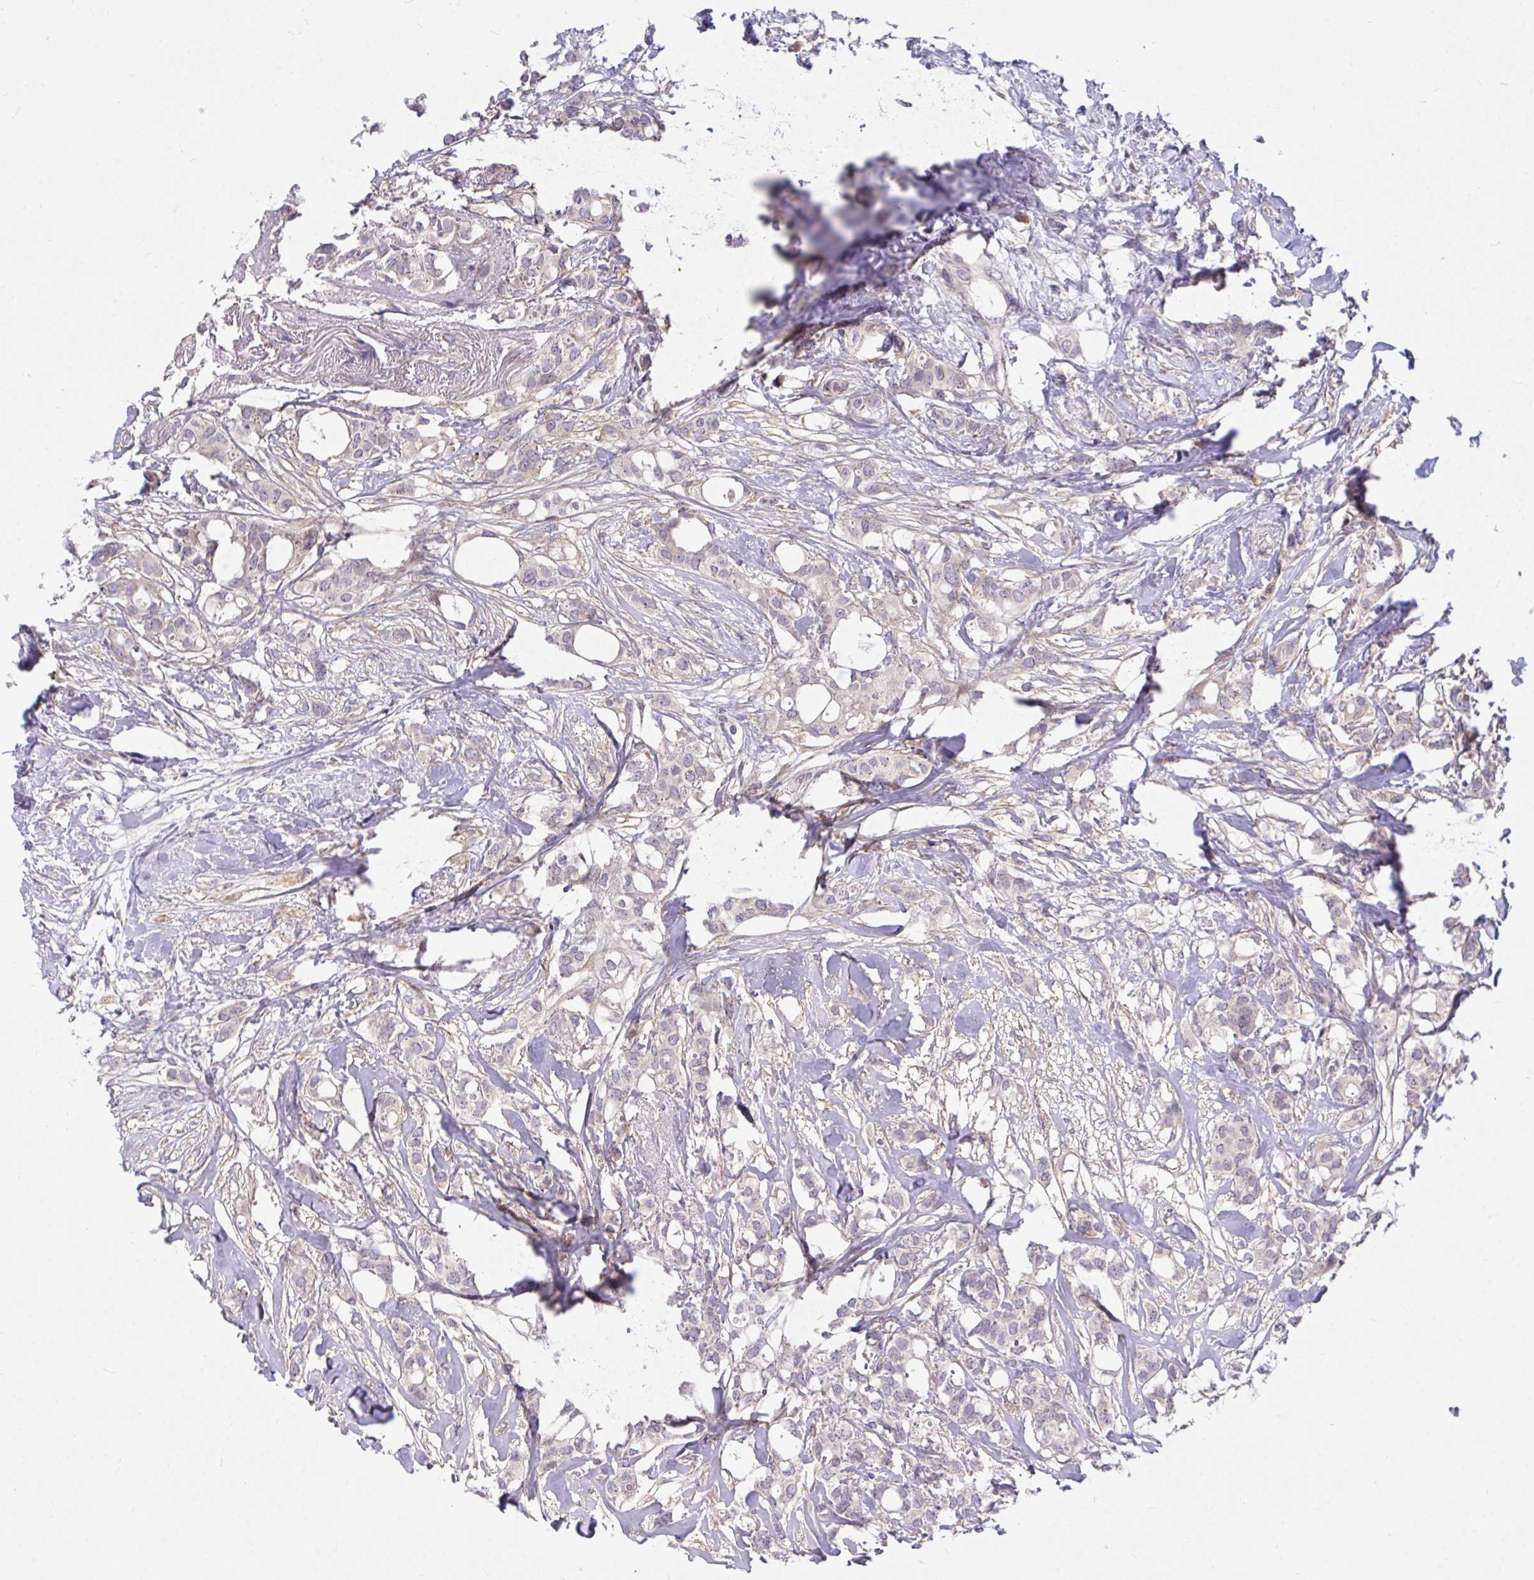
{"staining": {"intensity": "negative", "quantity": "none", "location": "none"}, "tissue": "breast cancer", "cell_type": "Tumor cells", "image_type": "cancer", "snomed": [{"axis": "morphology", "description": "Duct carcinoma"}, {"axis": "topography", "description": "Breast"}], "caption": "Immunohistochemistry photomicrograph of human breast cancer (invasive ductal carcinoma) stained for a protein (brown), which reveals no expression in tumor cells.", "gene": "TLN2", "patient": {"sex": "female", "age": 62}}